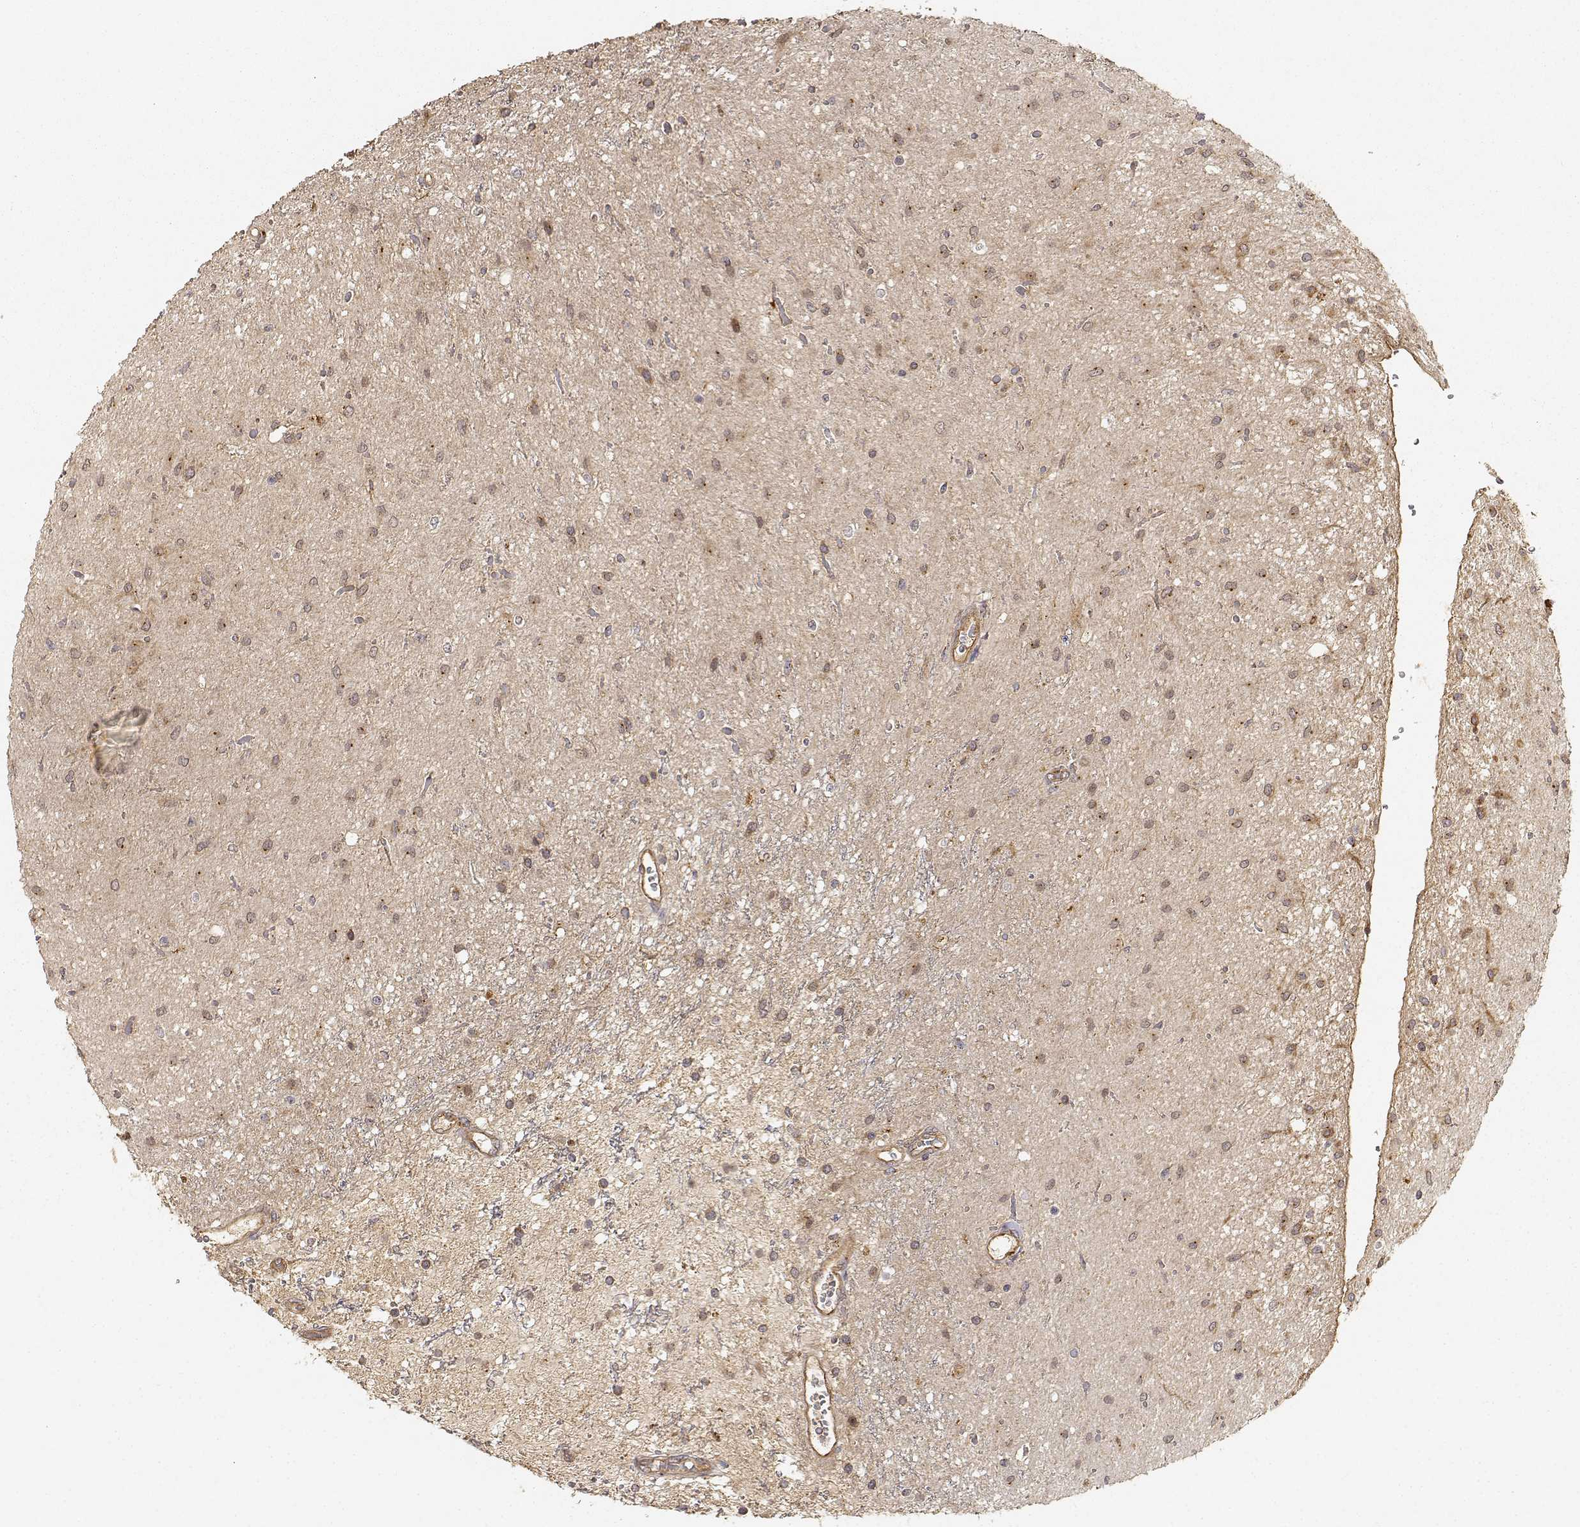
{"staining": {"intensity": "moderate", "quantity": ">75%", "location": "cytoplasmic/membranous"}, "tissue": "glioma", "cell_type": "Tumor cells", "image_type": "cancer", "snomed": [{"axis": "morphology", "description": "Glioma, malignant, Low grade"}, {"axis": "topography", "description": "Cerebellum"}], "caption": "High-magnification brightfield microscopy of malignant glioma (low-grade) stained with DAB (brown) and counterstained with hematoxylin (blue). tumor cells exhibit moderate cytoplasmic/membranous expression is seen in about>75% of cells.", "gene": "CDK5RAP2", "patient": {"sex": "female", "age": 14}}